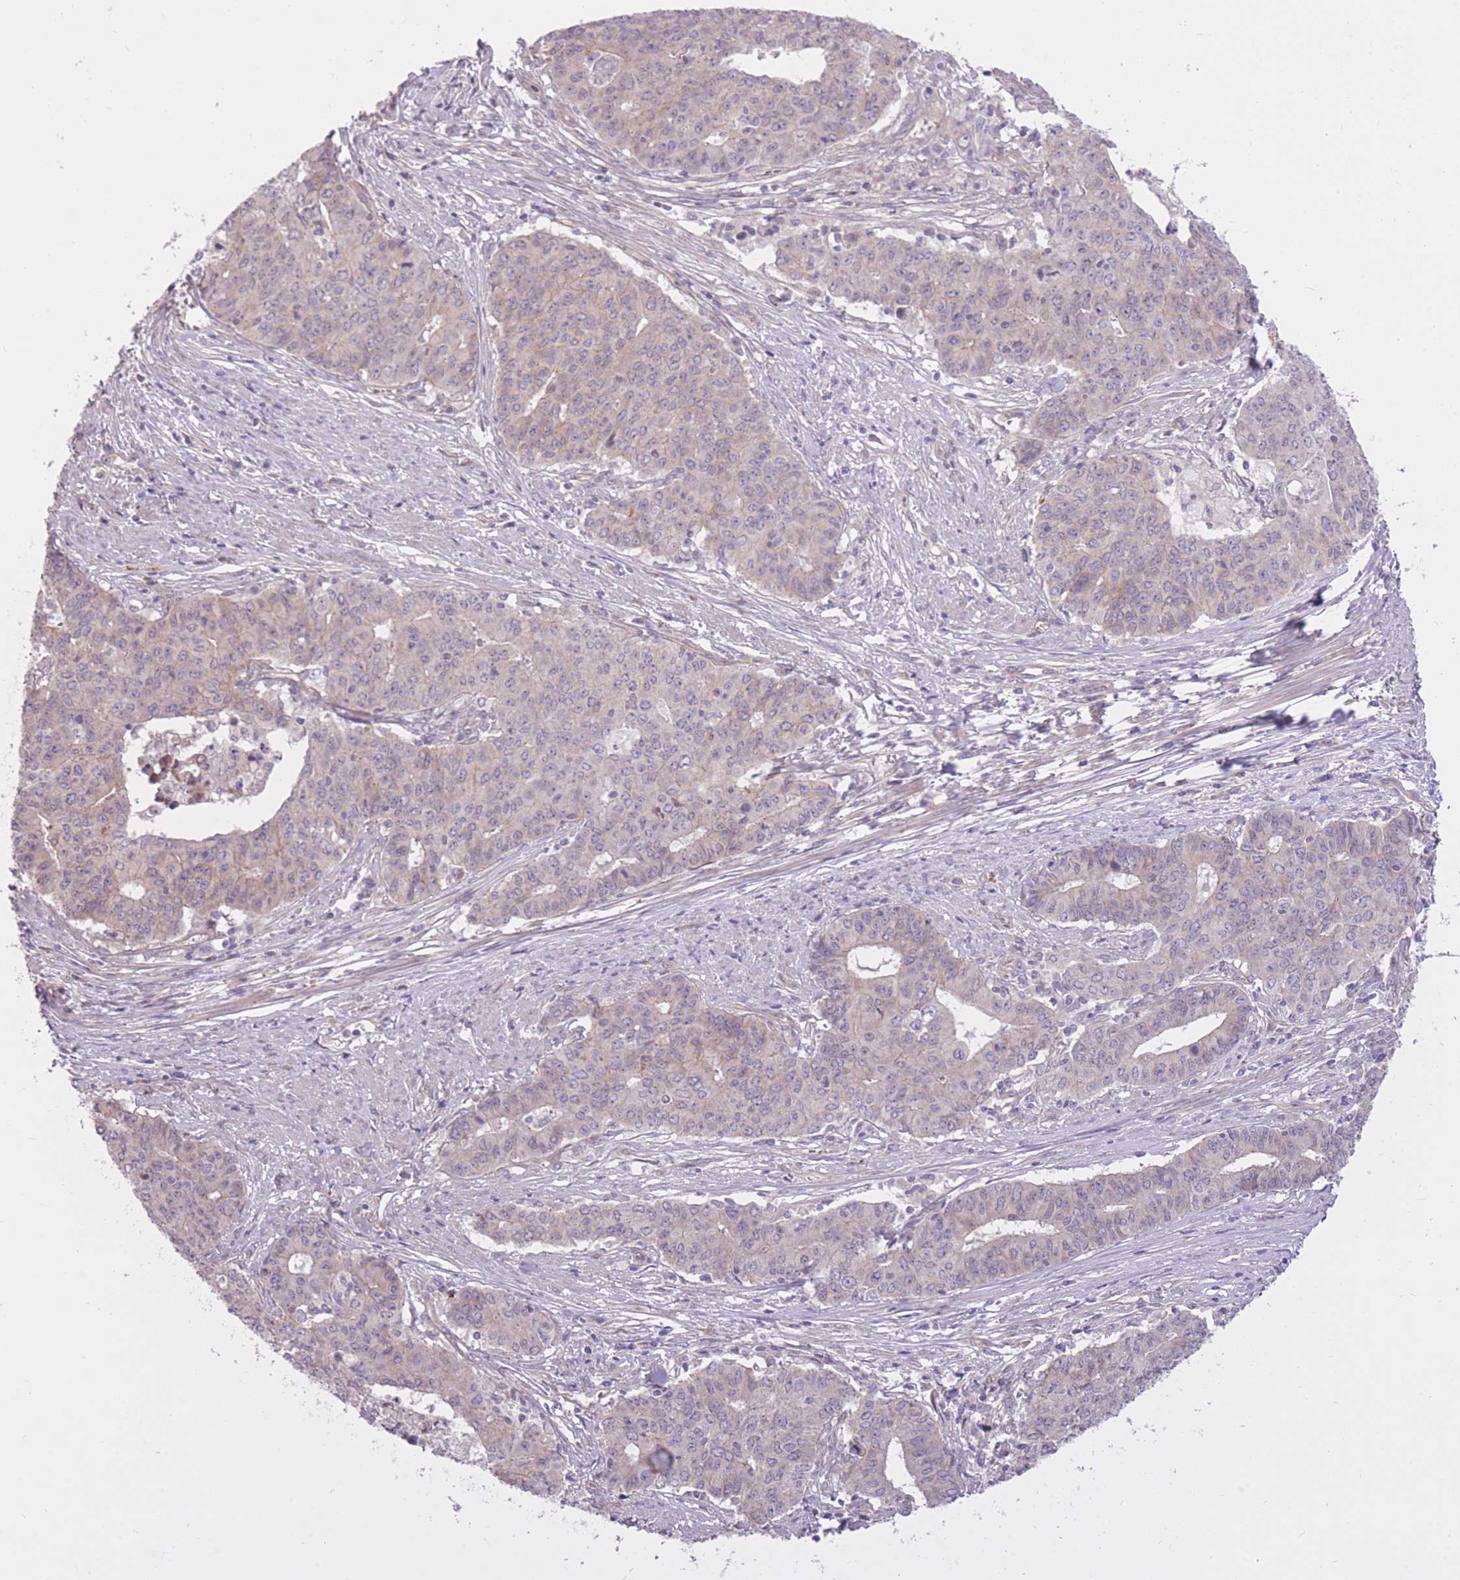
{"staining": {"intensity": "weak", "quantity": "<25%", "location": "cytoplasmic/membranous"}, "tissue": "endometrial cancer", "cell_type": "Tumor cells", "image_type": "cancer", "snomed": [{"axis": "morphology", "description": "Adenocarcinoma, NOS"}, {"axis": "topography", "description": "Endometrium"}], "caption": "The image displays no staining of tumor cells in endometrial adenocarcinoma.", "gene": "REV1", "patient": {"sex": "female", "age": 59}}